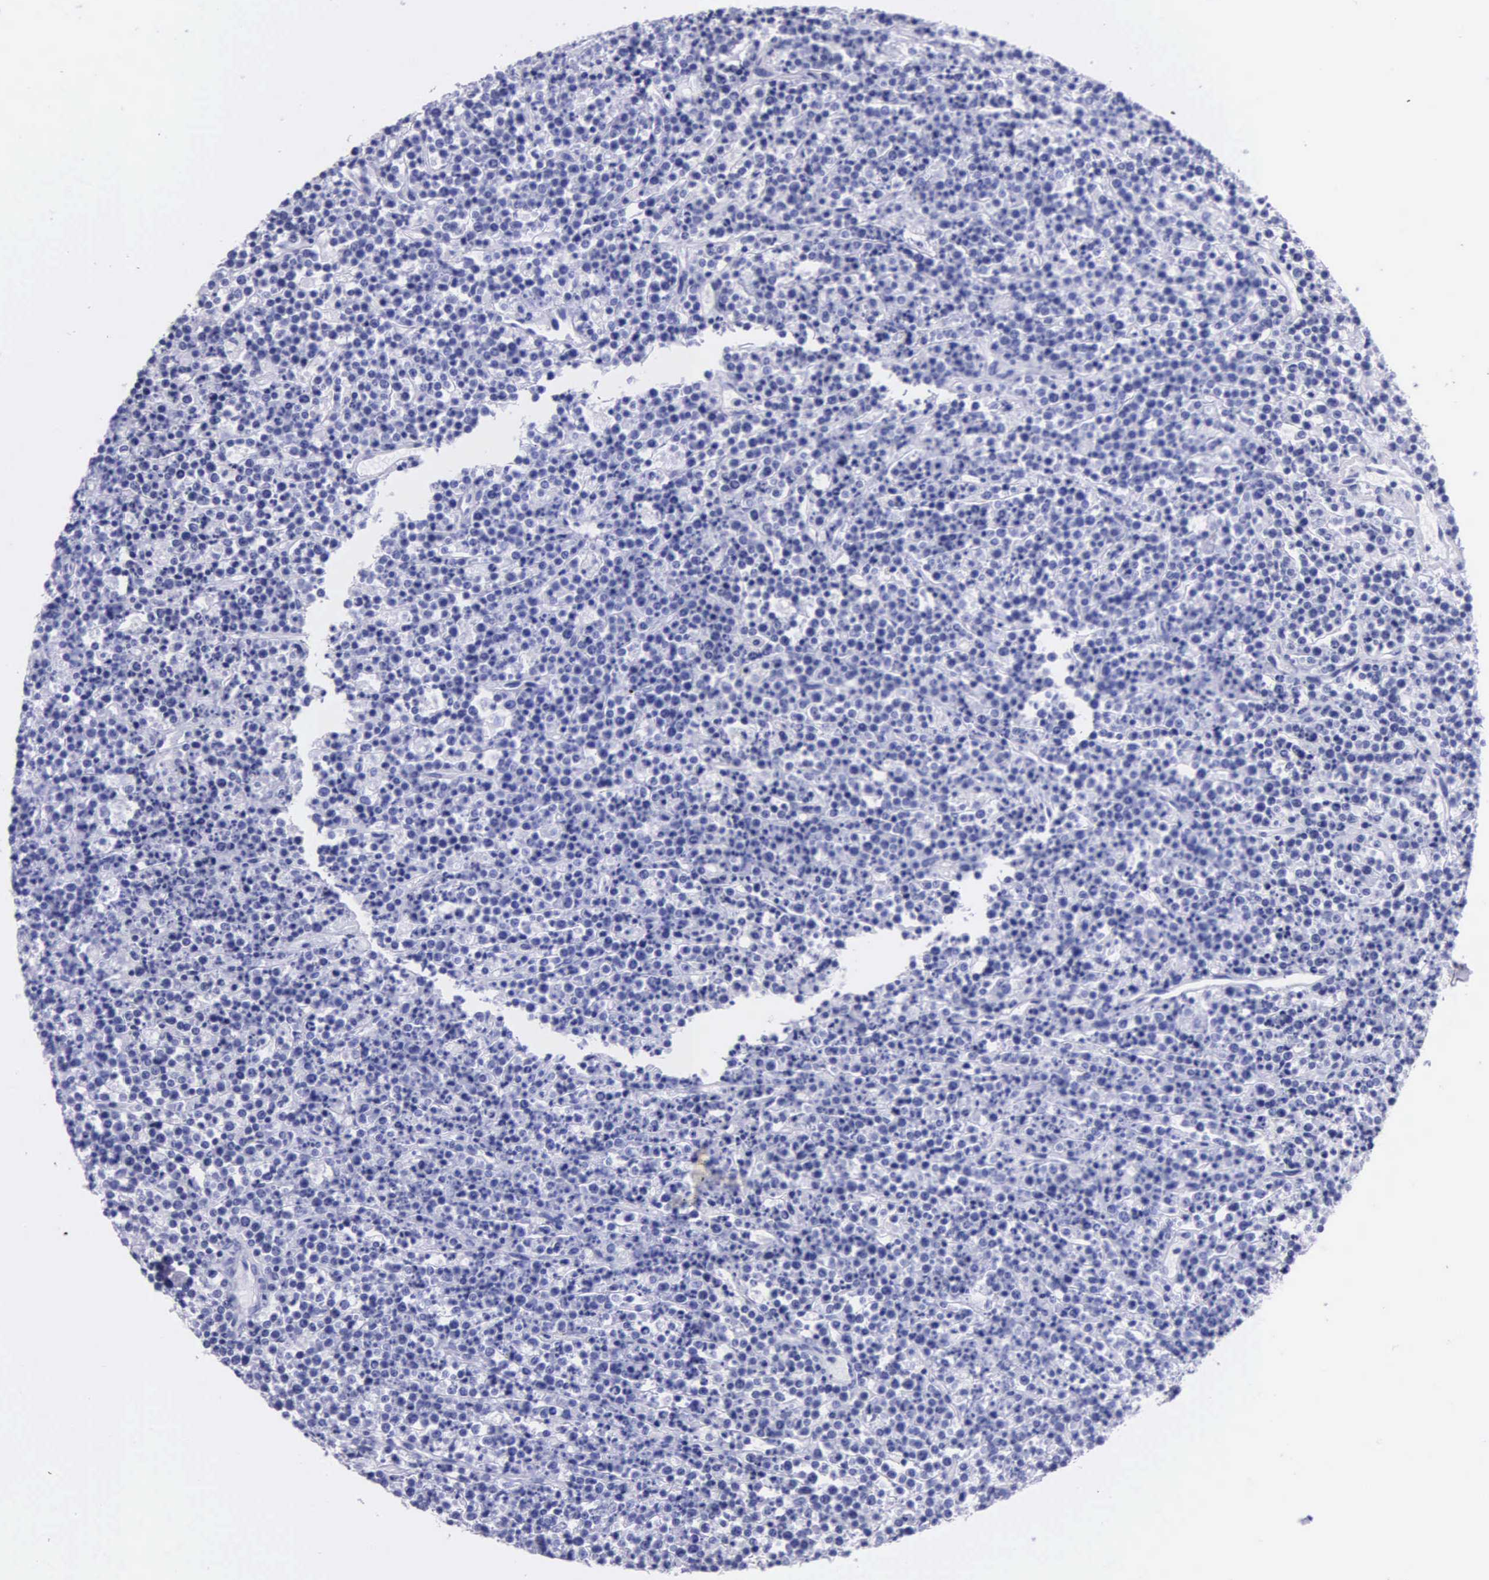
{"staining": {"intensity": "negative", "quantity": "none", "location": "none"}, "tissue": "lymphoma", "cell_type": "Tumor cells", "image_type": "cancer", "snomed": [{"axis": "morphology", "description": "Malignant lymphoma, non-Hodgkin's type, High grade"}, {"axis": "topography", "description": "Ovary"}], "caption": "The micrograph exhibits no staining of tumor cells in lymphoma.", "gene": "KLK3", "patient": {"sex": "female", "age": 56}}